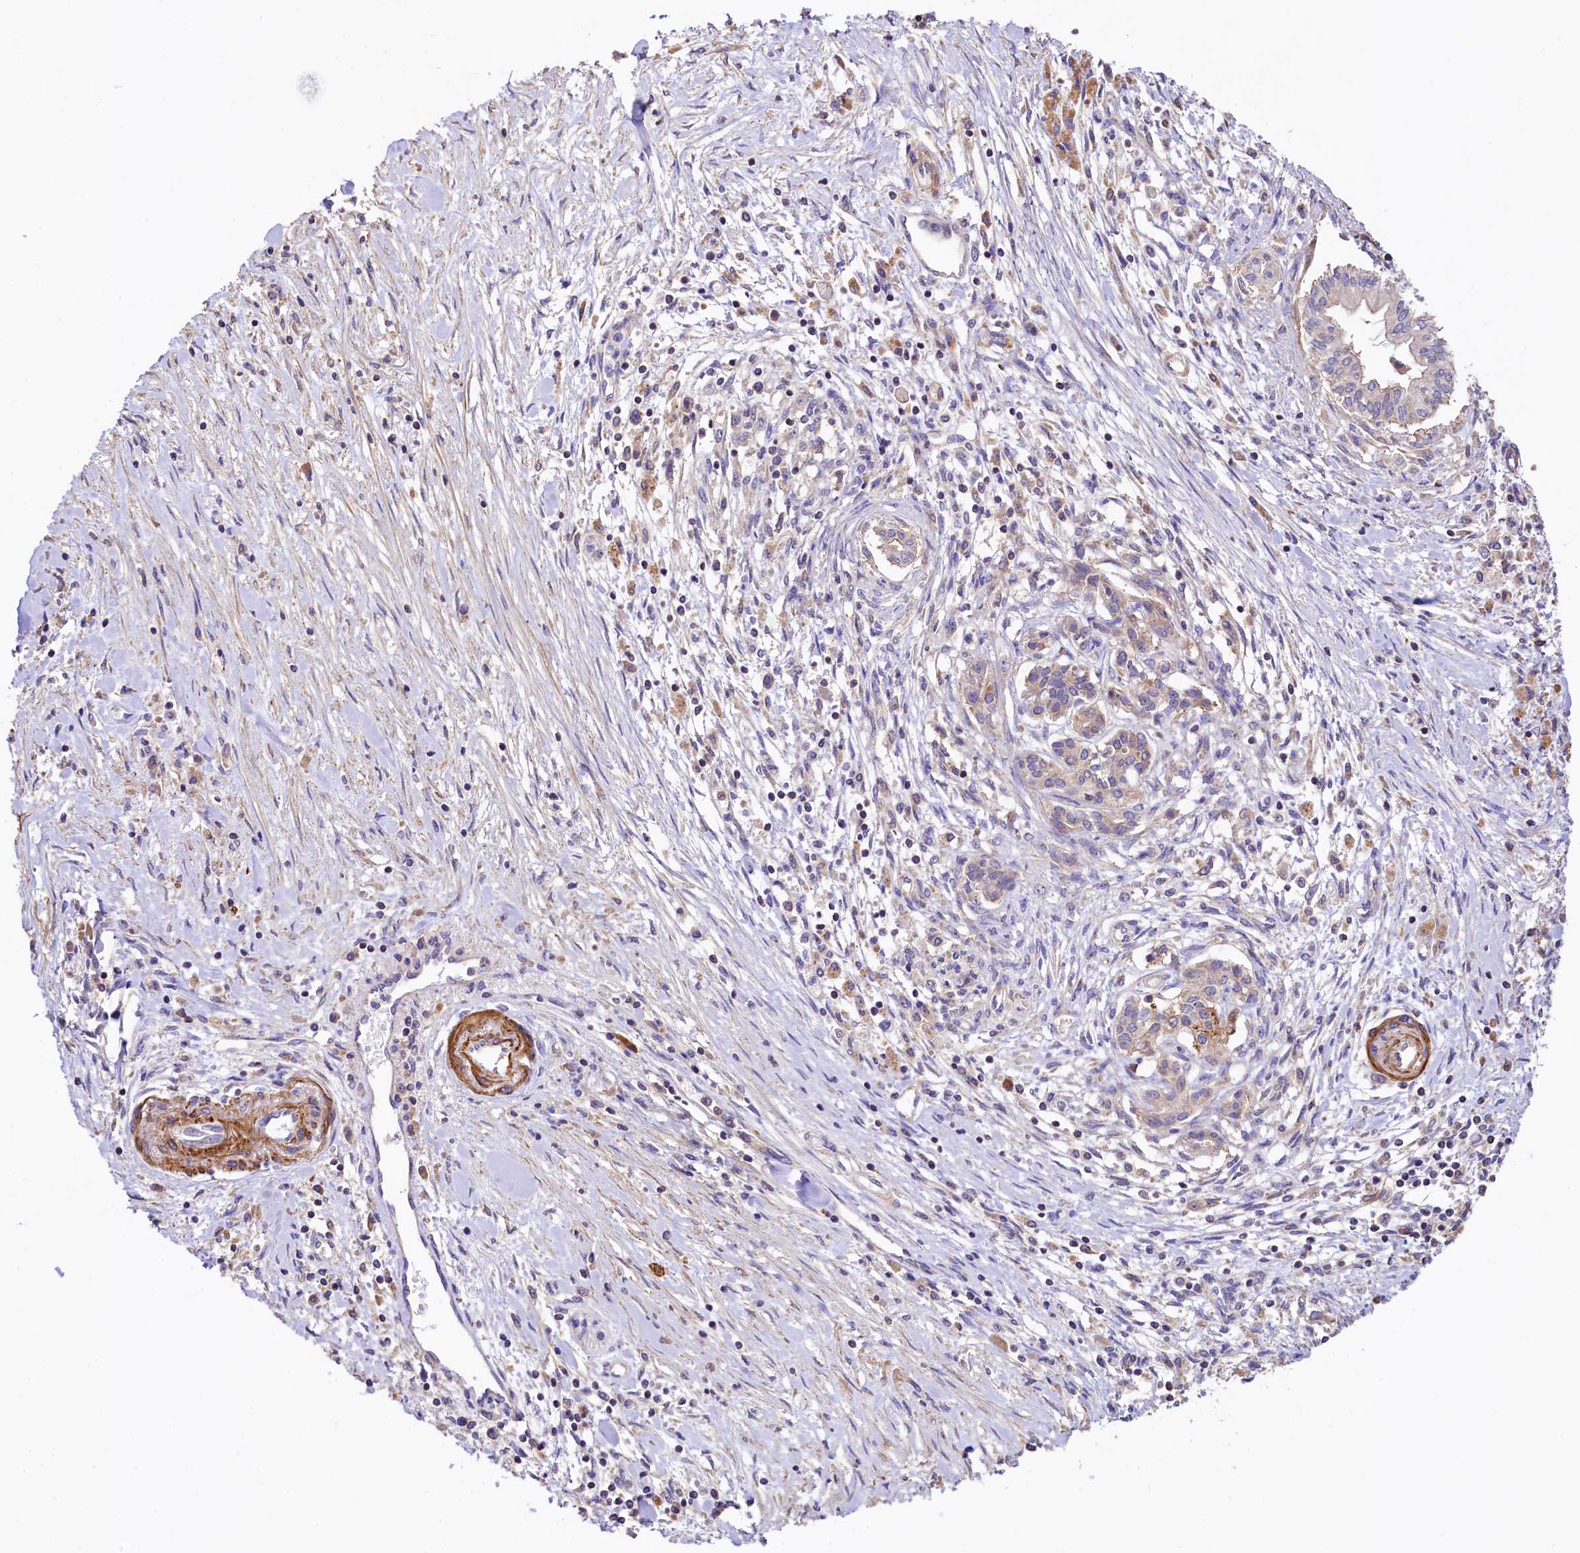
{"staining": {"intensity": "negative", "quantity": "none", "location": "none"}, "tissue": "pancreatic cancer", "cell_type": "Tumor cells", "image_type": "cancer", "snomed": [{"axis": "morphology", "description": "Adenocarcinoma, NOS"}, {"axis": "topography", "description": "Pancreas"}], "caption": "Immunohistochemistry (IHC) photomicrograph of neoplastic tissue: human pancreatic cancer stained with DAB (3,3'-diaminobenzidine) shows no significant protein positivity in tumor cells.", "gene": "CIAO3", "patient": {"sex": "female", "age": 50}}